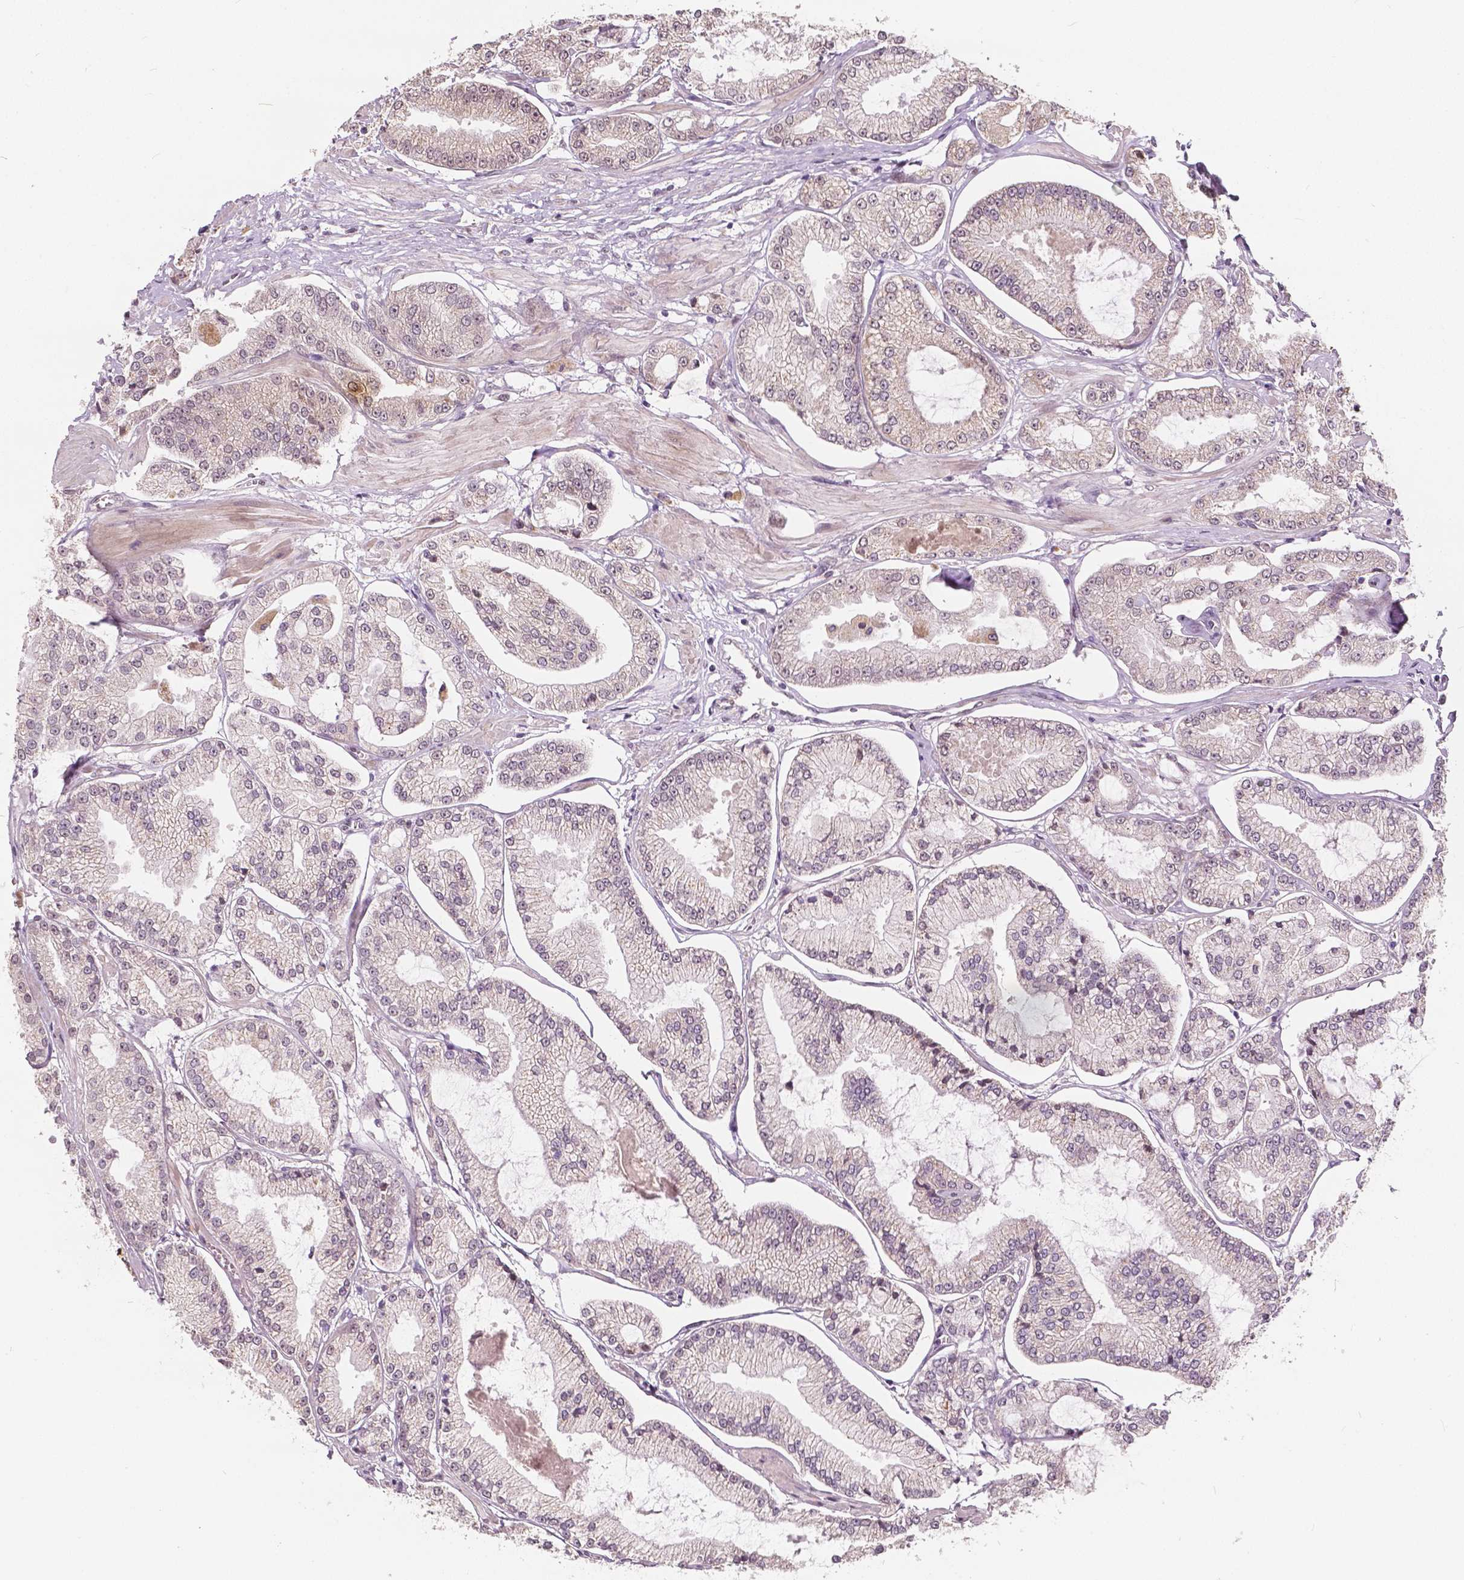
{"staining": {"intensity": "negative", "quantity": "none", "location": "none"}, "tissue": "prostate cancer", "cell_type": "Tumor cells", "image_type": "cancer", "snomed": [{"axis": "morphology", "description": "Adenocarcinoma, Low grade"}, {"axis": "topography", "description": "Prostate"}], "caption": "Protein analysis of prostate cancer shows no significant positivity in tumor cells. (DAB (3,3'-diaminobenzidine) immunohistochemistry (IHC), high magnification).", "gene": "HMBOX1", "patient": {"sex": "male", "age": 55}}